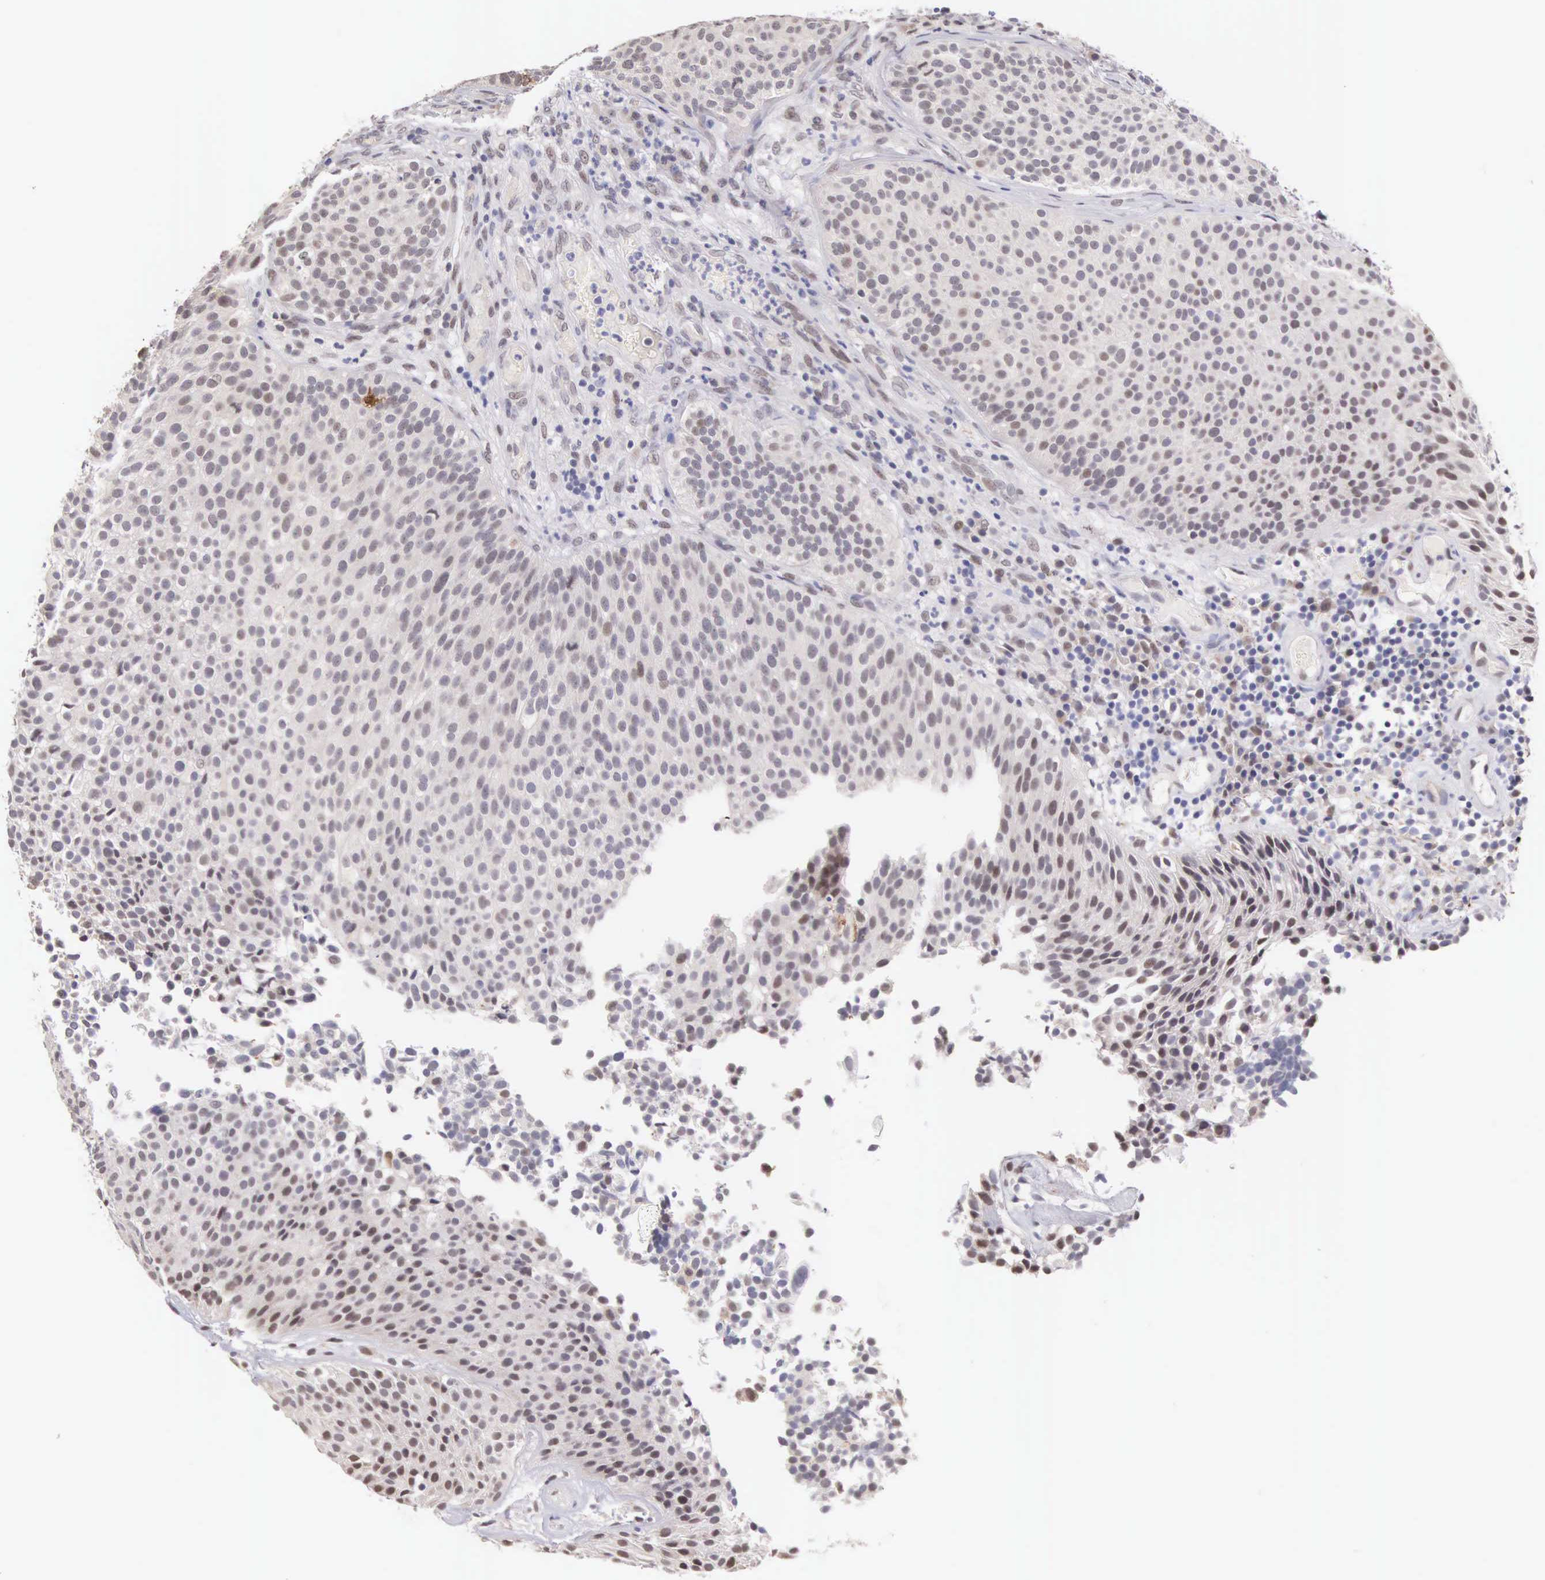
{"staining": {"intensity": "moderate", "quantity": "<25%", "location": "nuclear"}, "tissue": "urothelial cancer", "cell_type": "Tumor cells", "image_type": "cancer", "snomed": [{"axis": "morphology", "description": "Urothelial carcinoma, Low grade"}, {"axis": "topography", "description": "Urinary bladder"}], "caption": "Immunohistochemical staining of low-grade urothelial carcinoma exhibits moderate nuclear protein staining in about <25% of tumor cells. The protein is stained brown, and the nuclei are stained in blue (DAB (3,3'-diaminobenzidine) IHC with brightfield microscopy, high magnification).", "gene": "HMGXB4", "patient": {"sex": "male", "age": 85}}